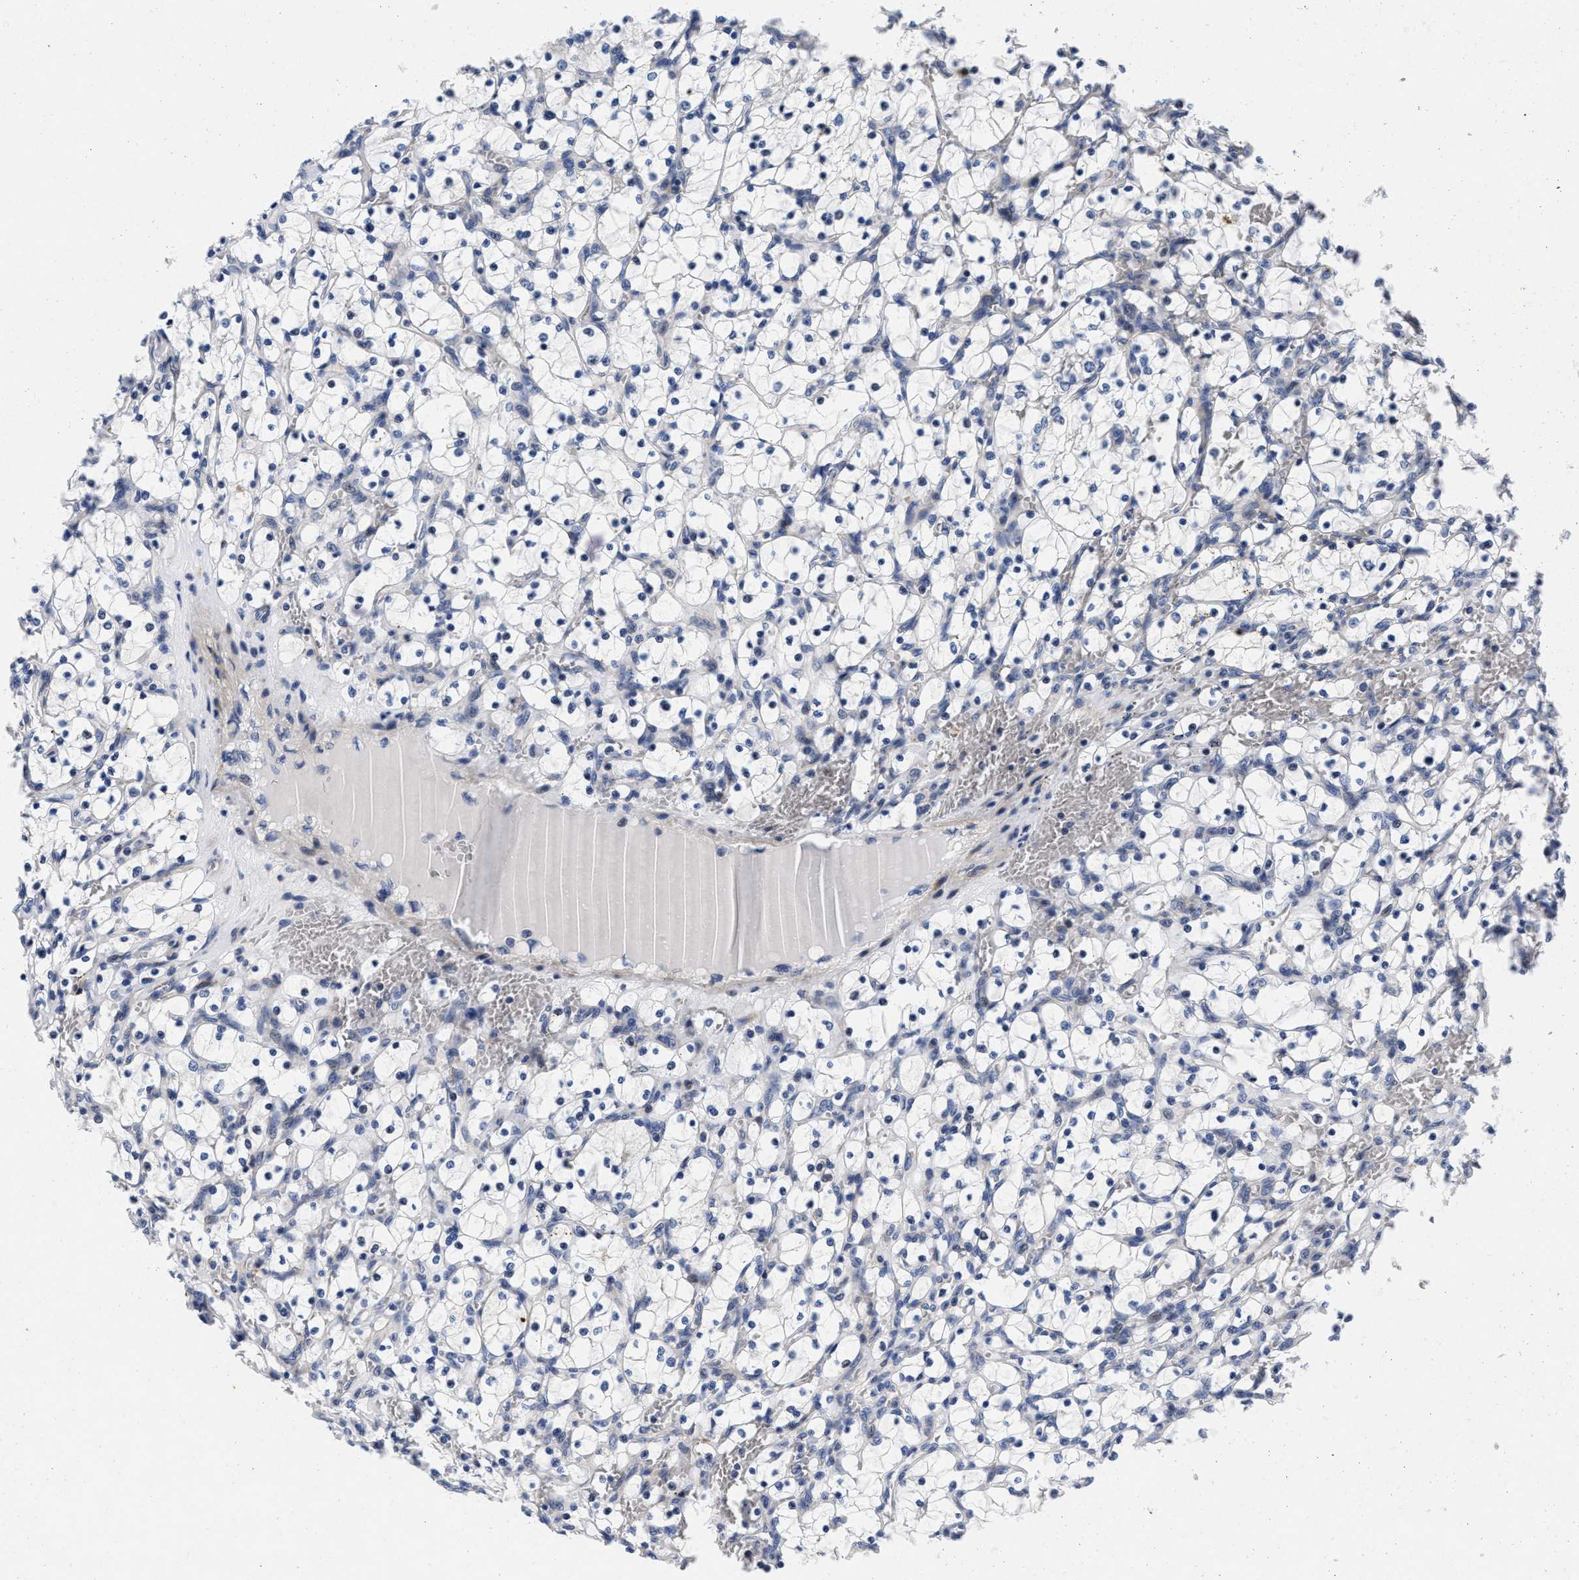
{"staining": {"intensity": "negative", "quantity": "none", "location": "none"}, "tissue": "renal cancer", "cell_type": "Tumor cells", "image_type": "cancer", "snomed": [{"axis": "morphology", "description": "Adenocarcinoma, NOS"}, {"axis": "topography", "description": "Kidney"}], "caption": "This is an IHC image of renal cancer (adenocarcinoma). There is no staining in tumor cells.", "gene": "LAD1", "patient": {"sex": "female", "age": 69}}